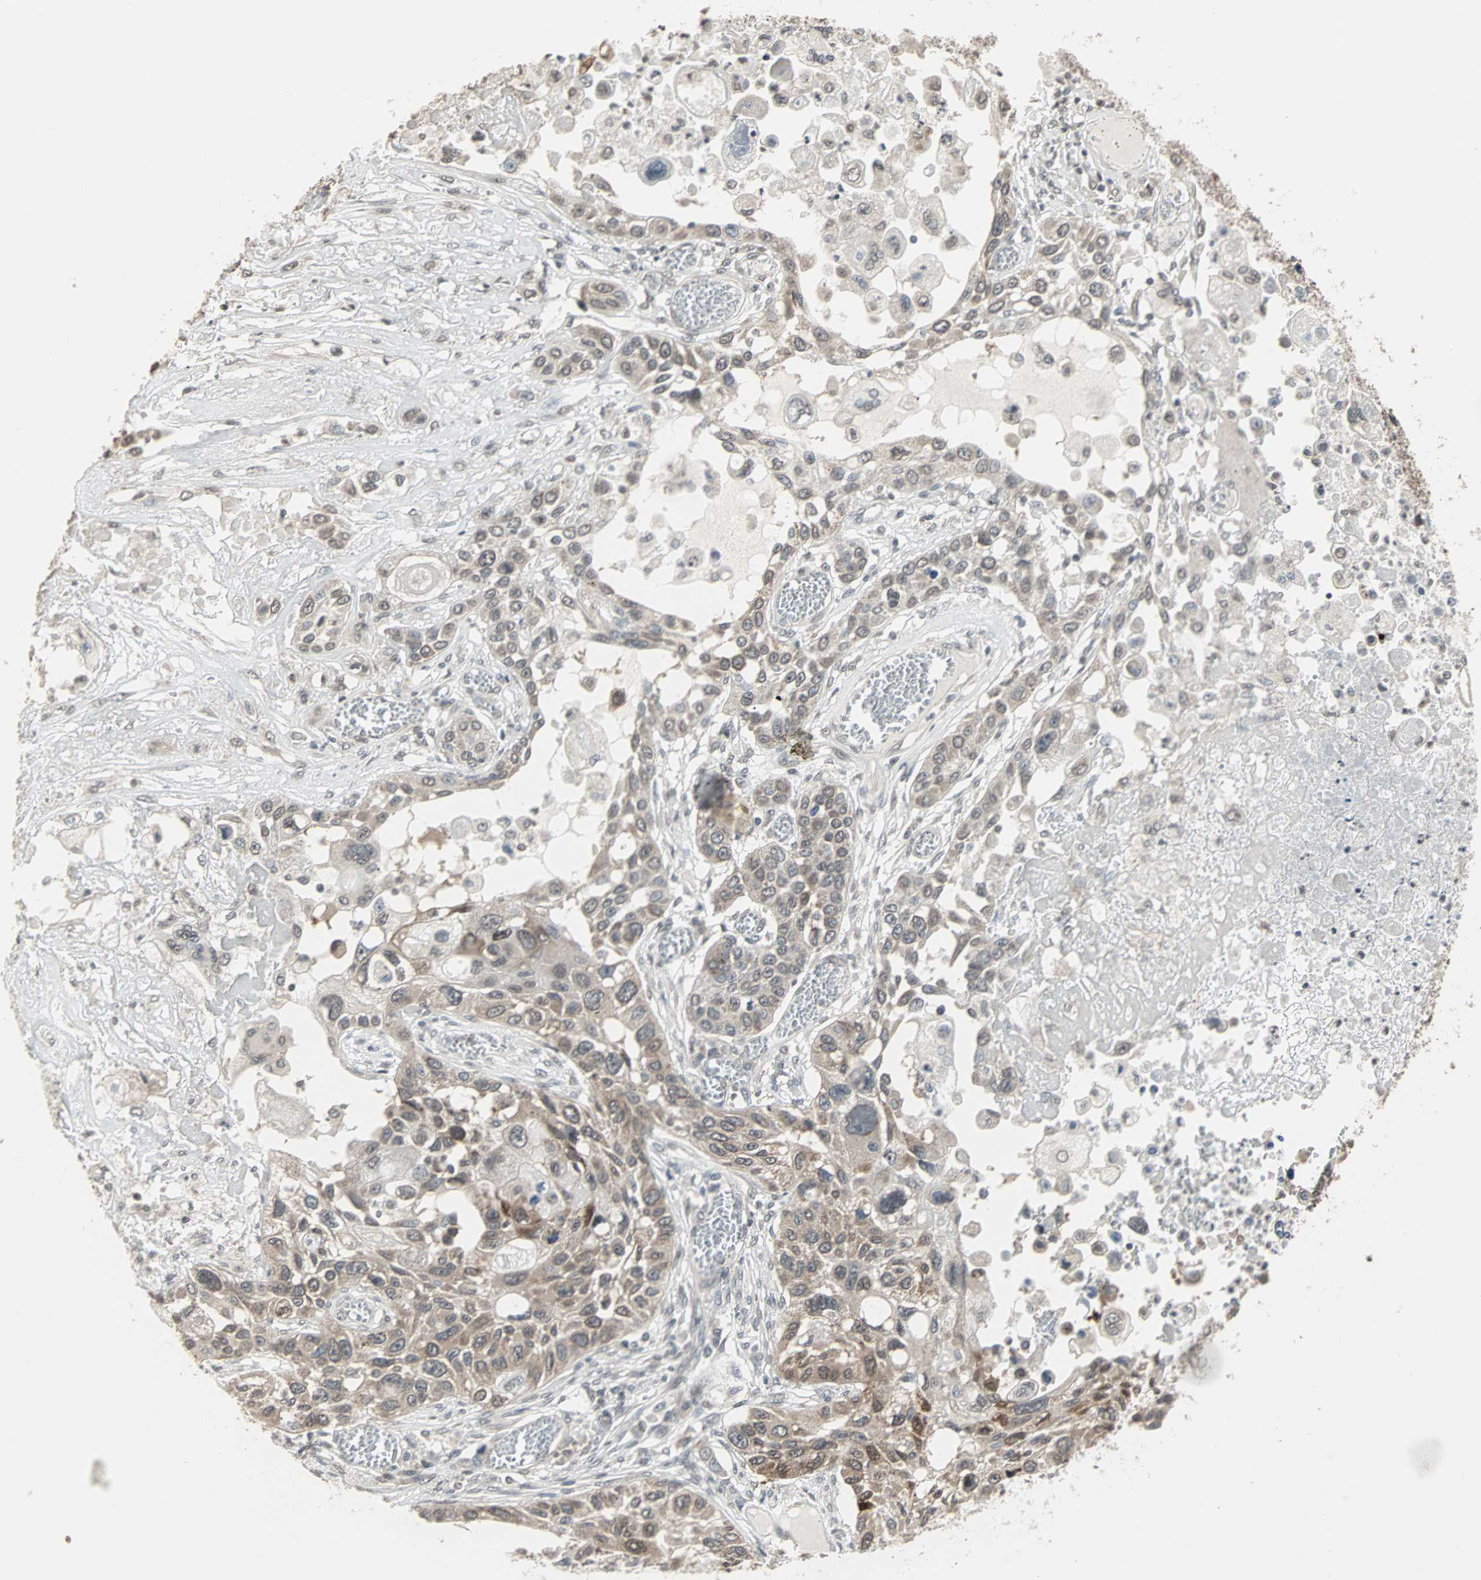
{"staining": {"intensity": "moderate", "quantity": ">75%", "location": "cytoplasmic/membranous"}, "tissue": "lung cancer", "cell_type": "Tumor cells", "image_type": "cancer", "snomed": [{"axis": "morphology", "description": "Squamous cell carcinoma, NOS"}, {"axis": "topography", "description": "Lung"}], "caption": "A micrograph of squamous cell carcinoma (lung) stained for a protein shows moderate cytoplasmic/membranous brown staining in tumor cells.", "gene": "CBLC", "patient": {"sex": "male", "age": 71}}